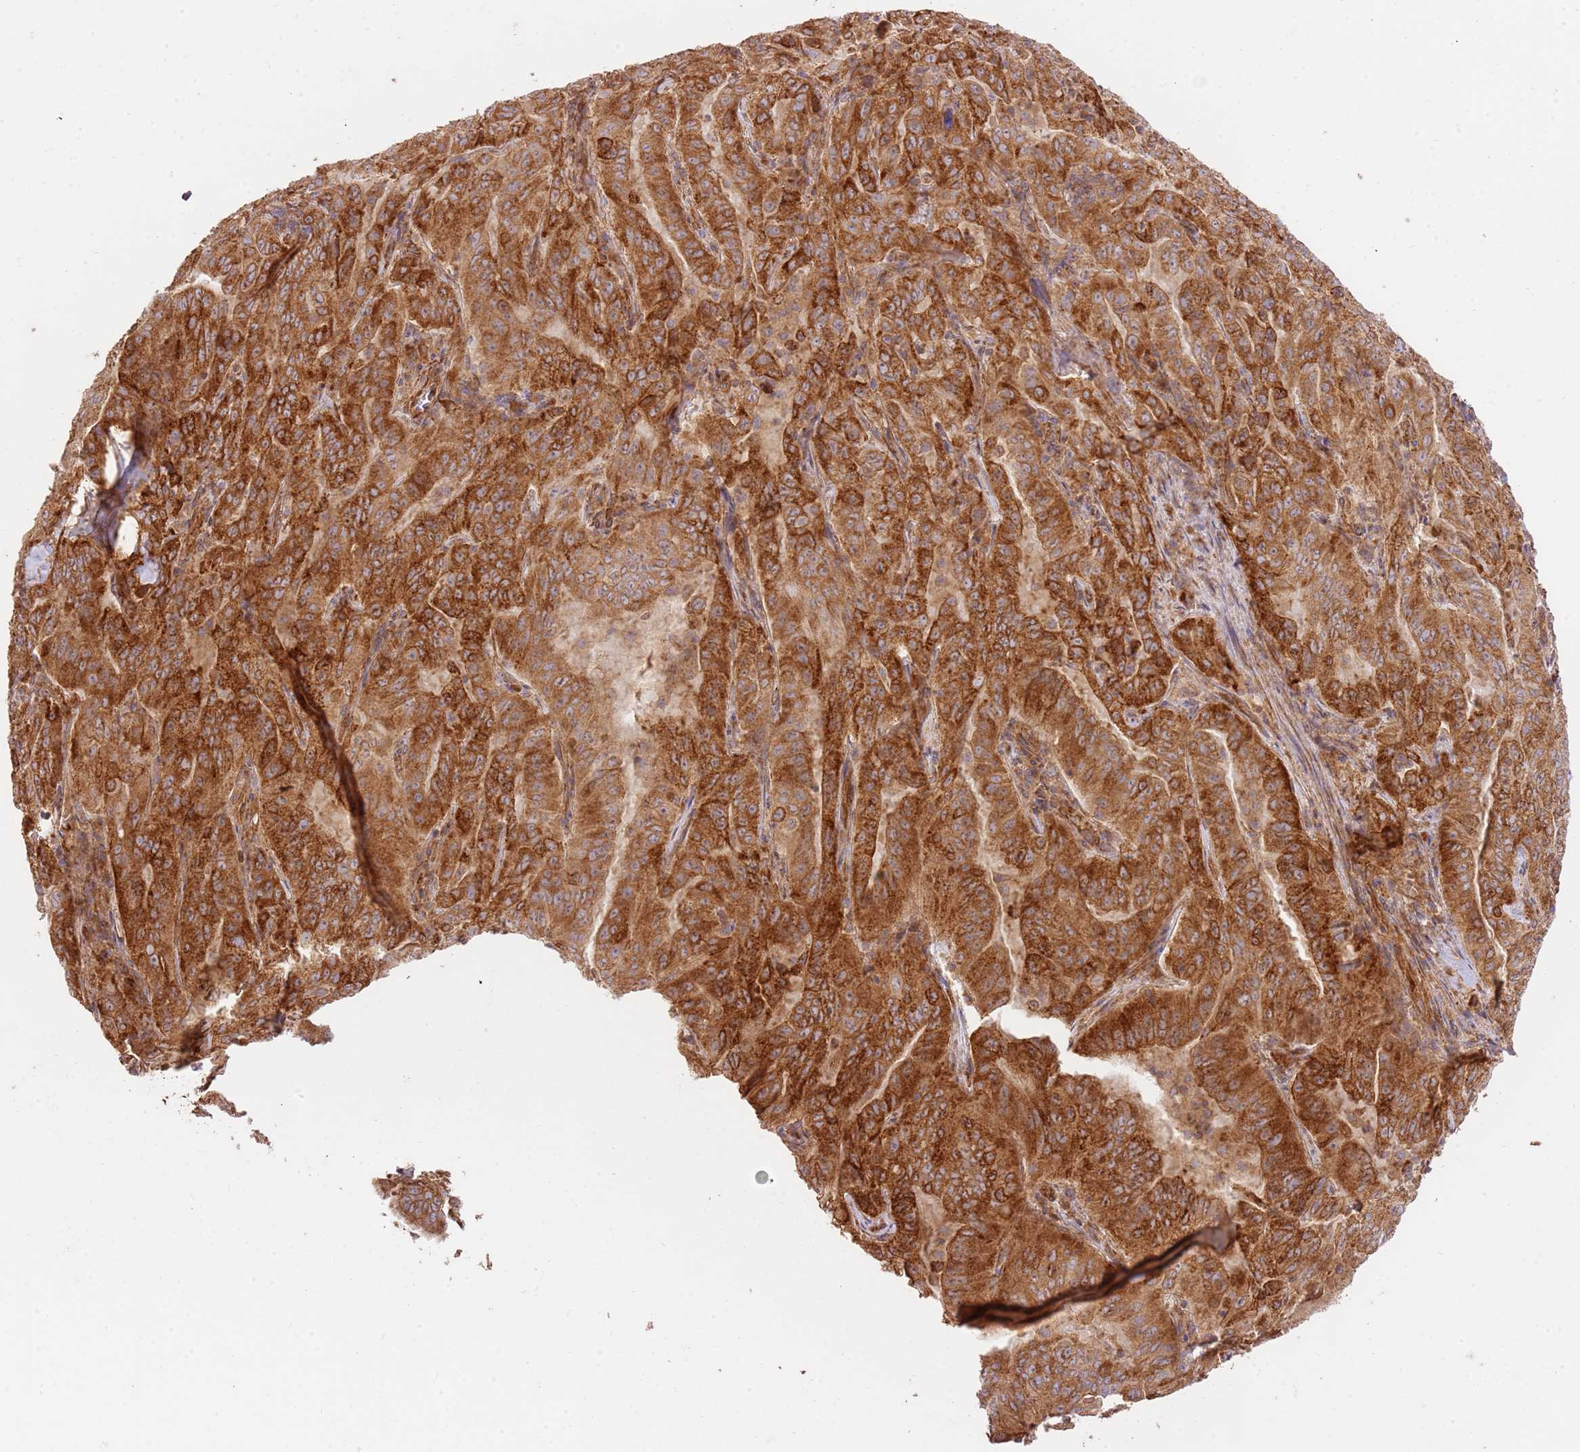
{"staining": {"intensity": "strong", "quantity": ">75%", "location": "cytoplasmic/membranous"}, "tissue": "pancreatic cancer", "cell_type": "Tumor cells", "image_type": "cancer", "snomed": [{"axis": "morphology", "description": "Adenocarcinoma, NOS"}, {"axis": "topography", "description": "Pancreas"}], "caption": "Immunohistochemical staining of human pancreatic adenocarcinoma exhibits high levels of strong cytoplasmic/membranous staining in approximately >75% of tumor cells. The protein is stained brown, and the nuclei are stained in blue (DAB IHC with brightfield microscopy, high magnification).", "gene": "ZBTB39", "patient": {"sex": "male", "age": 63}}